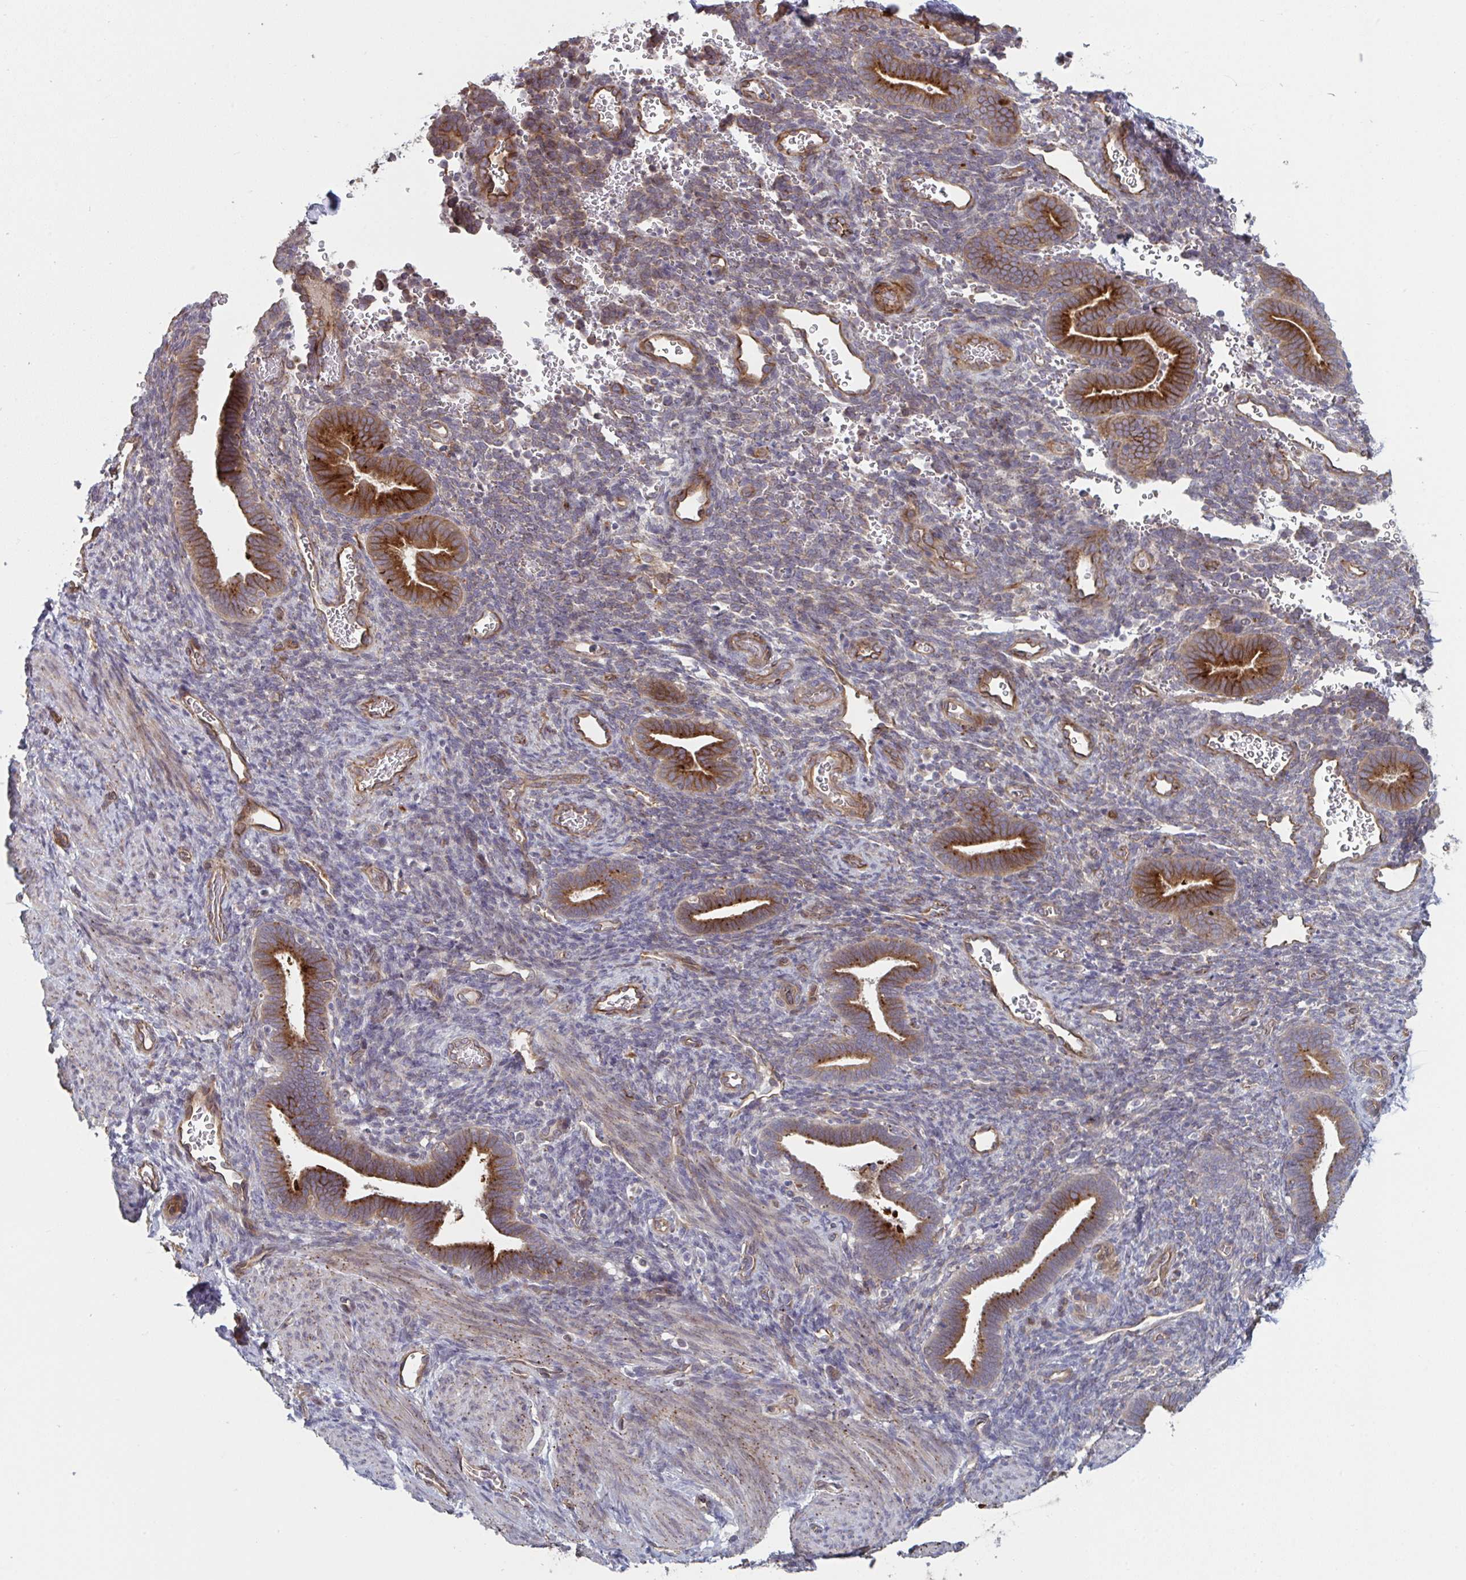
{"staining": {"intensity": "moderate", "quantity": "<25%", "location": "cytoplasmic/membranous"}, "tissue": "endometrium", "cell_type": "Cells in endometrial stroma", "image_type": "normal", "snomed": [{"axis": "morphology", "description": "Normal tissue, NOS"}, {"axis": "topography", "description": "Endometrium"}], "caption": "IHC of normal endometrium exhibits low levels of moderate cytoplasmic/membranous positivity in approximately <25% of cells in endometrial stroma.", "gene": "TNFSF10", "patient": {"sex": "female", "age": 34}}